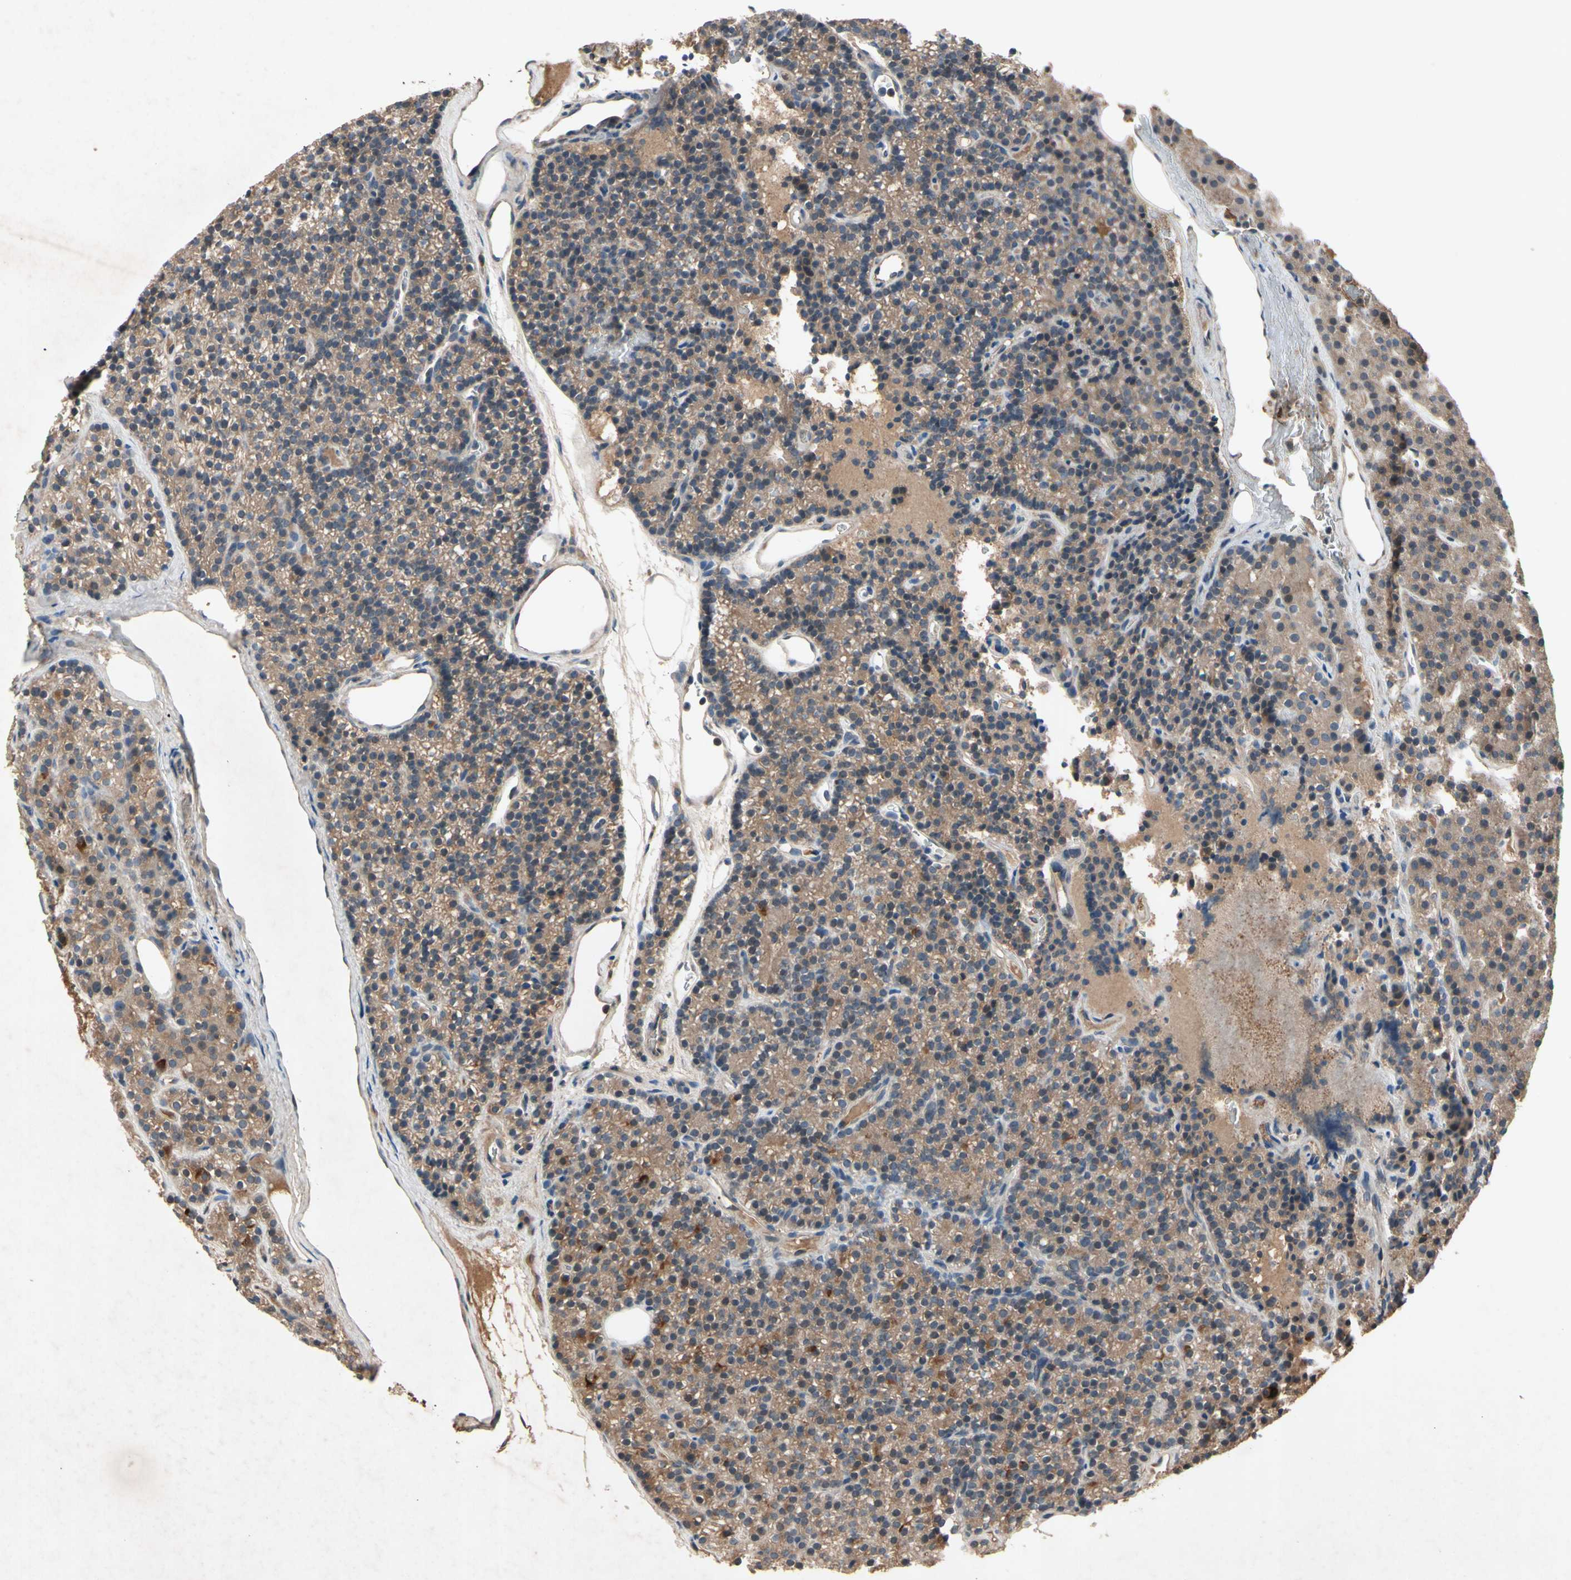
{"staining": {"intensity": "moderate", "quantity": ">75%", "location": "cytoplasmic/membranous"}, "tissue": "parathyroid gland", "cell_type": "Glandular cells", "image_type": "normal", "snomed": [{"axis": "morphology", "description": "Normal tissue, NOS"}, {"axis": "morphology", "description": "Hyperplasia, NOS"}, {"axis": "topography", "description": "Parathyroid gland"}], "caption": "Protein staining of unremarkable parathyroid gland demonstrates moderate cytoplasmic/membranous positivity in approximately >75% of glandular cells.", "gene": "NSF", "patient": {"sex": "male", "age": 44}}